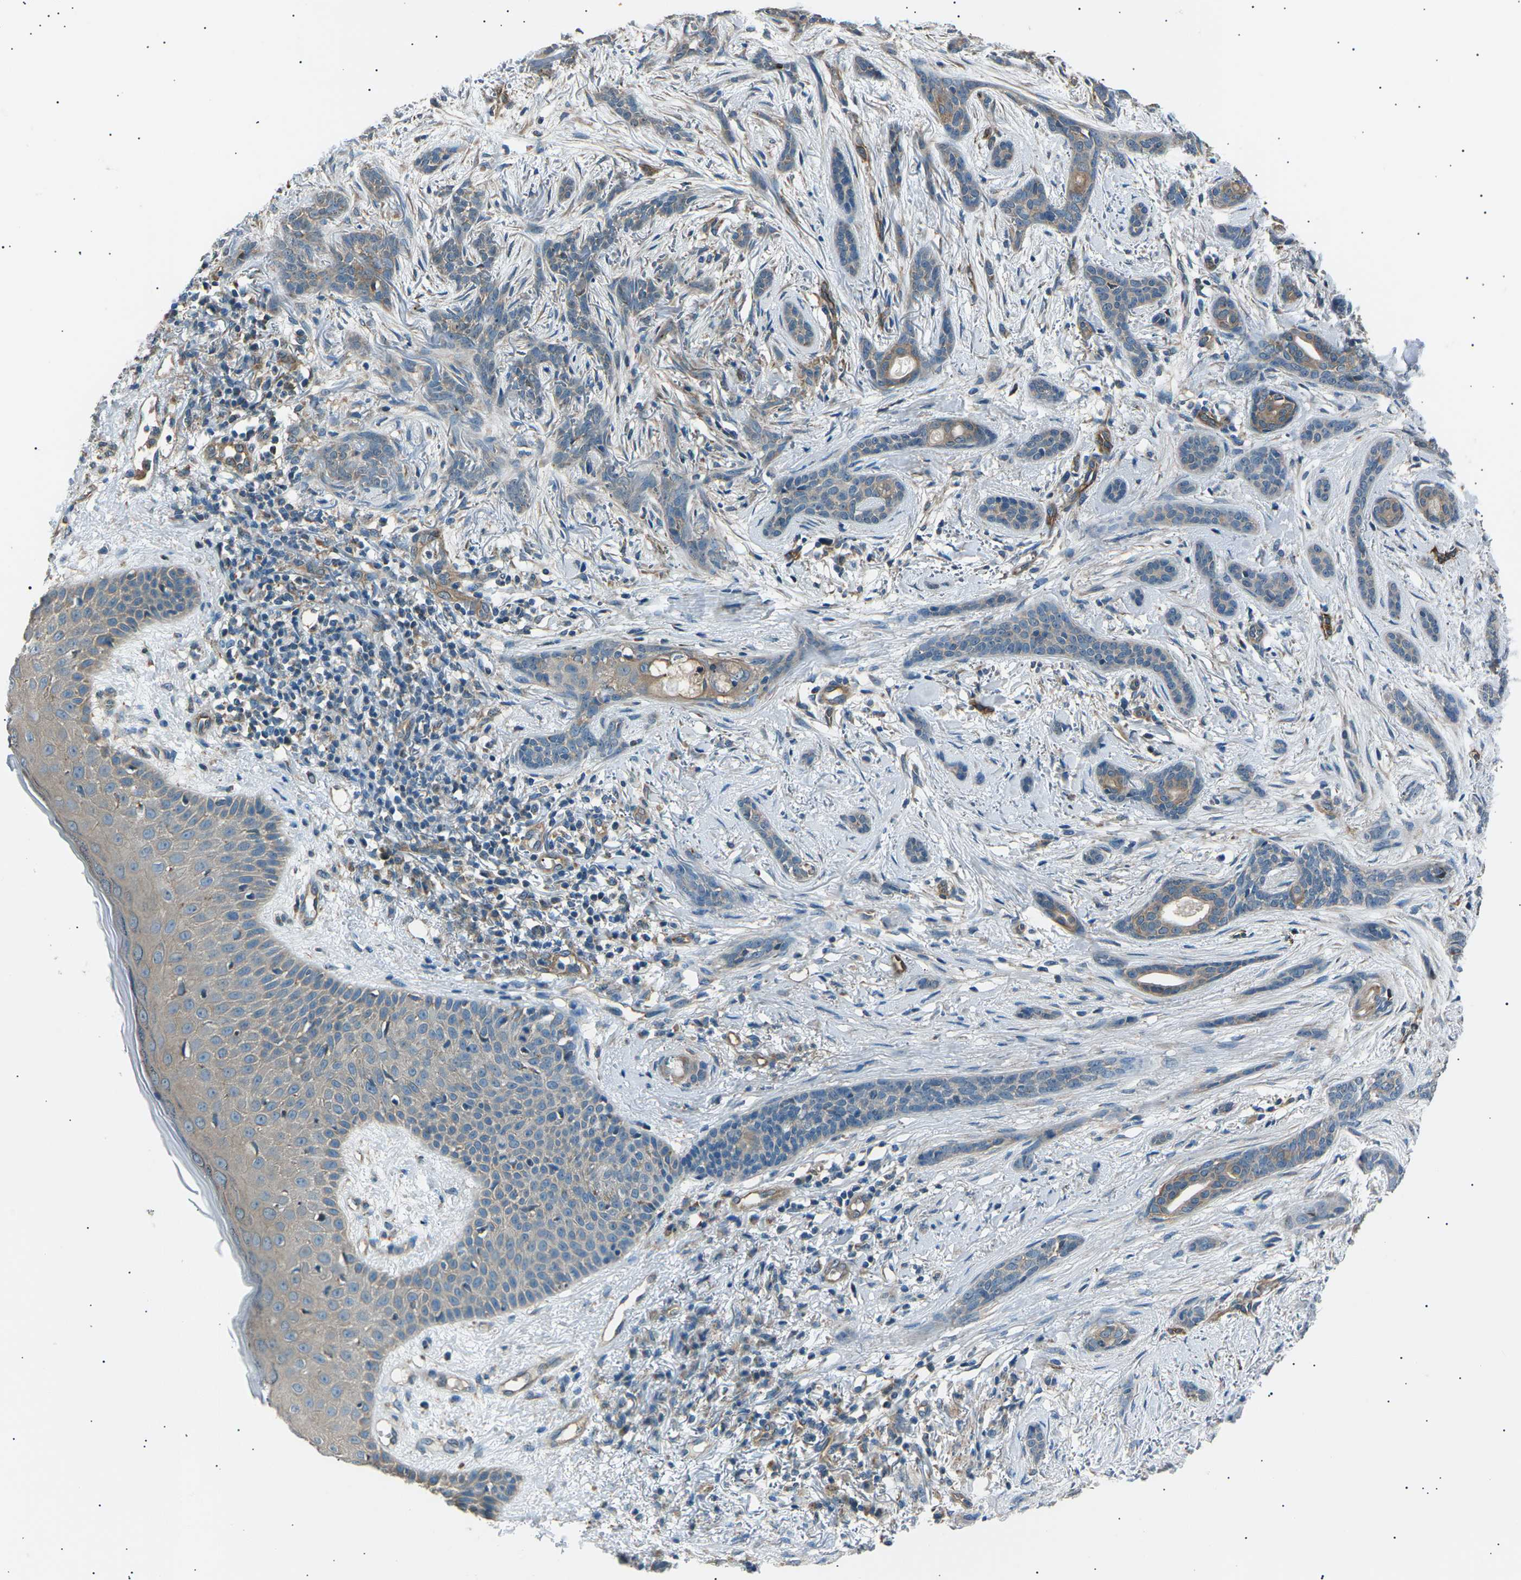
{"staining": {"intensity": "weak", "quantity": "25%-75%", "location": "cytoplasmic/membranous"}, "tissue": "skin cancer", "cell_type": "Tumor cells", "image_type": "cancer", "snomed": [{"axis": "morphology", "description": "Basal cell carcinoma"}, {"axis": "morphology", "description": "Adnexal tumor, benign"}, {"axis": "topography", "description": "Skin"}], "caption": "Skin basal cell carcinoma stained with a protein marker demonstrates weak staining in tumor cells.", "gene": "SLK", "patient": {"sex": "female", "age": 42}}